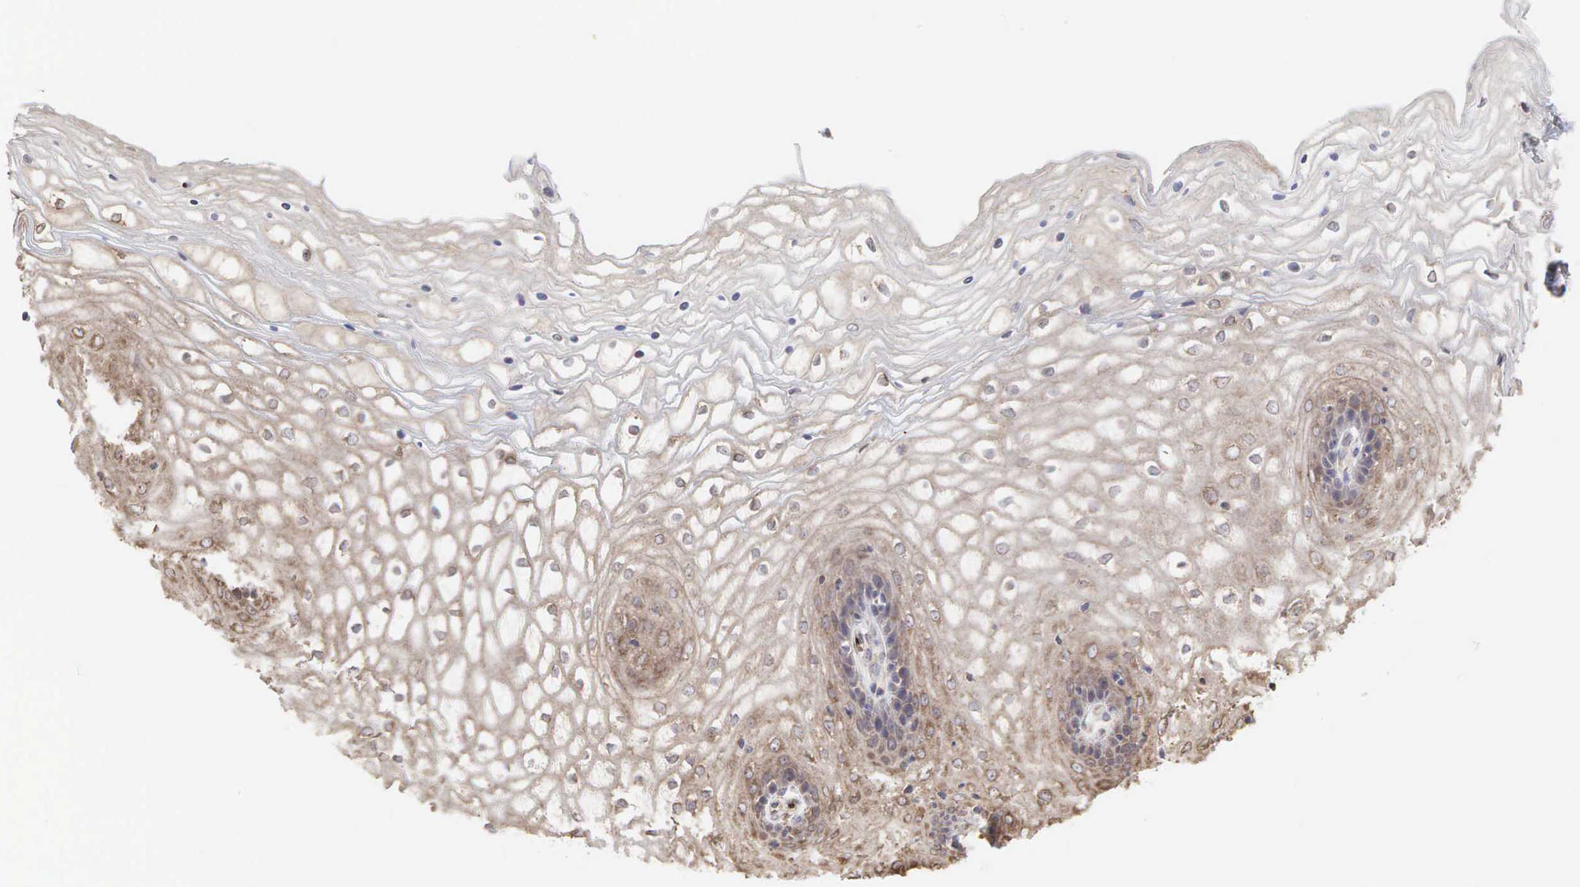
{"staining": {"intensity": "weak", "quantity": ">75%", "location": "cytoplasmic/membranous"}, "tissue": "vagina", "cell_type": "Squamous epithelial cells", "image_type": "normal", "snomed": [{"axis": "morphology", "description": "Normal tissue, NOS"}, {"axis": "topography", "description": "Vagina"}], "caption": "Immunohistochemical staining of normal human vagina shows weak cytoplasmic/membranous protein staining in approximately >75% of squamous epithelial cells.", "gene": "PABPC5", "patient": {"sex": "female", "age": 34}}